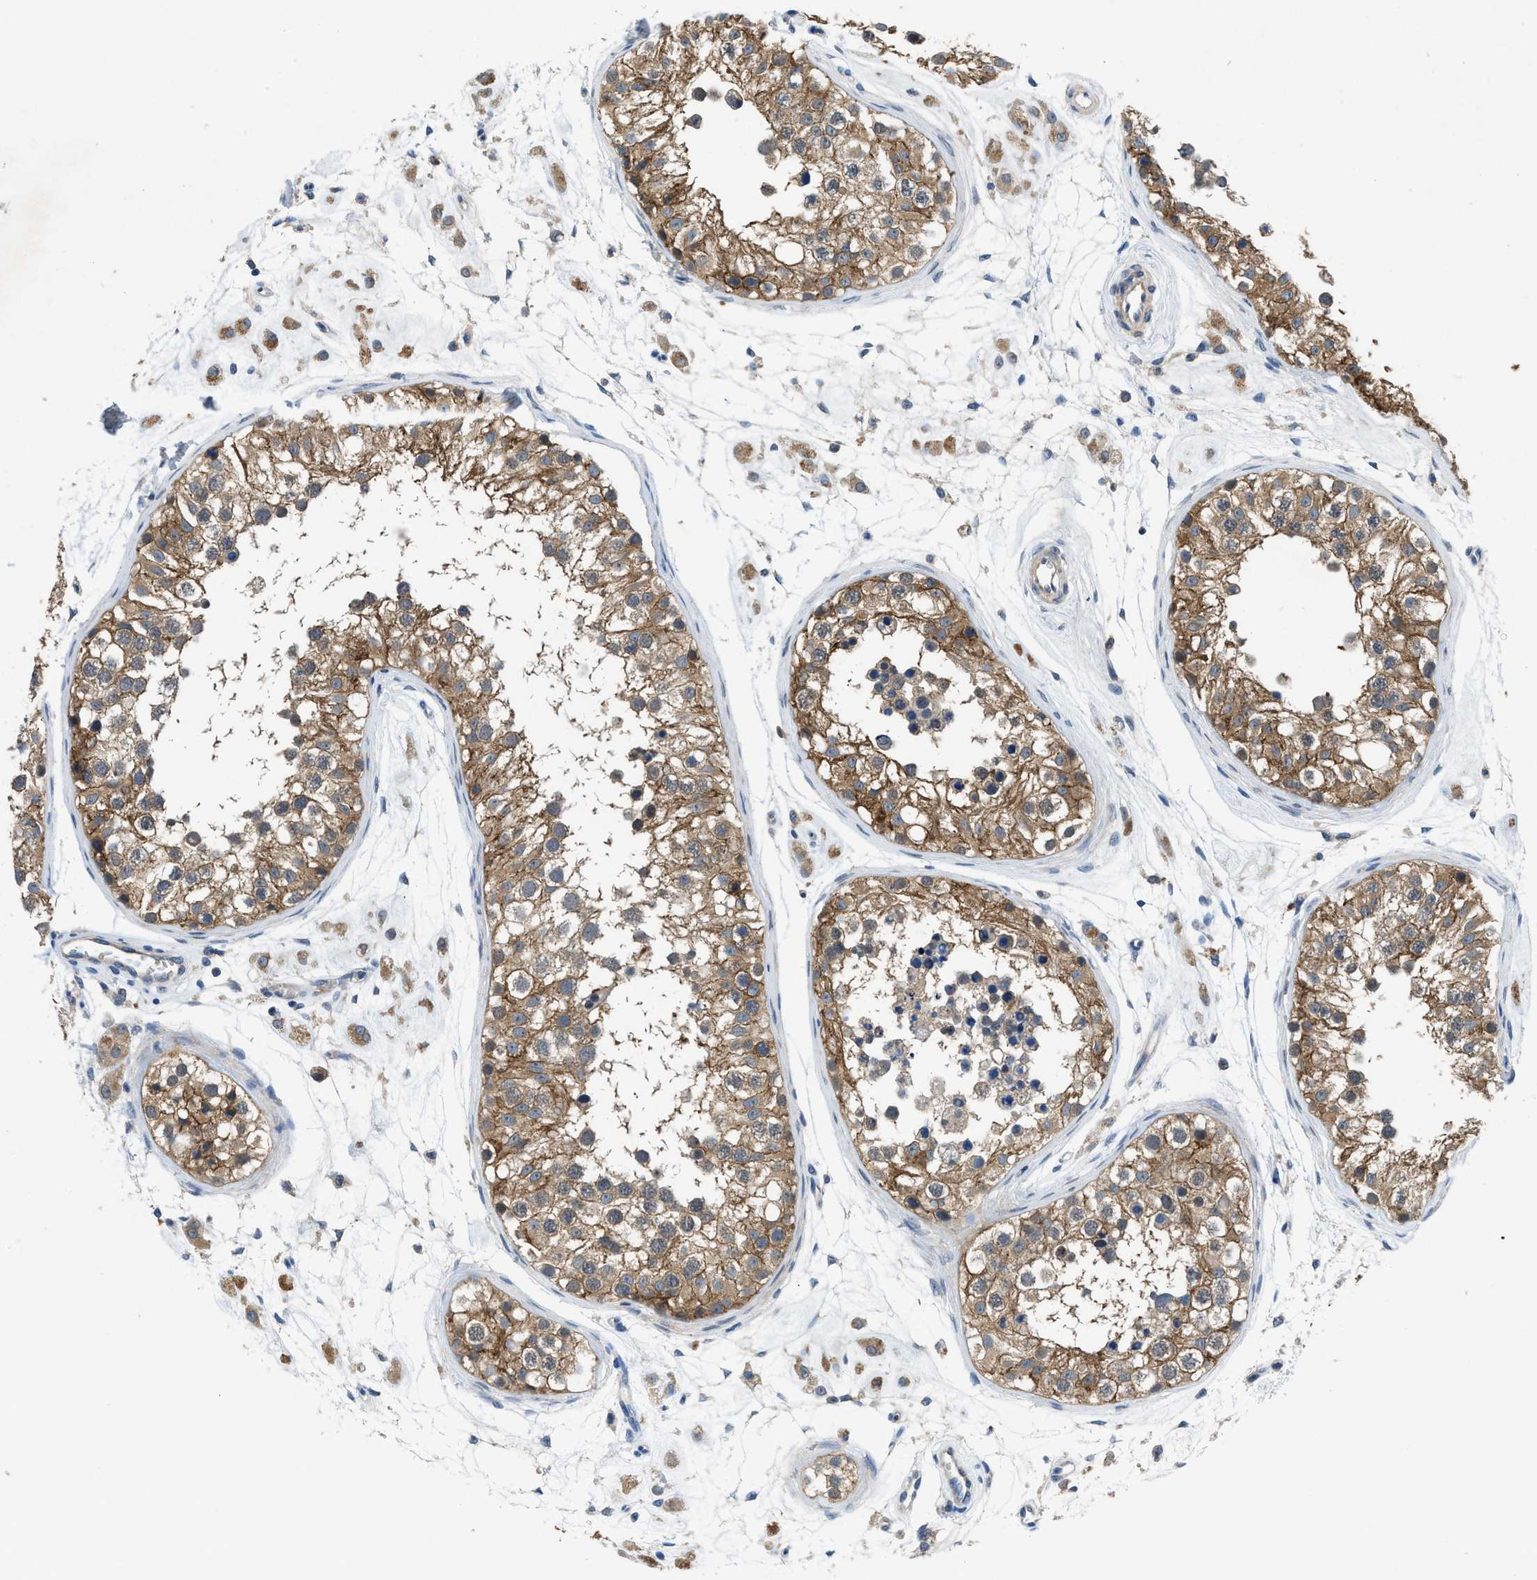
{"staining": {"intensity": "moderate", "quantity": ">75%", "location": "cytoplasmic/membranous"}, "tissue": "testis", "cell_type": "Cells in seminiferous ducts", "image_type": "normal", "snomed": [{"axis": "morphology", "description": "Normal tissue, NOS"}, {"axis": "morphology", "description": "Adenocarcinoma, metastatic, NOS"}, {"axis": "topography", "description": "Testis"}], "caption": "DAB immunohistochemical staining of normal human testis displays moderate cytoplasmic/membranous protein positivity in approximately >75% of cells in seminiferous ducts.", "gene": "PANX1", "patient": {"sex": "male", "age": 26}}